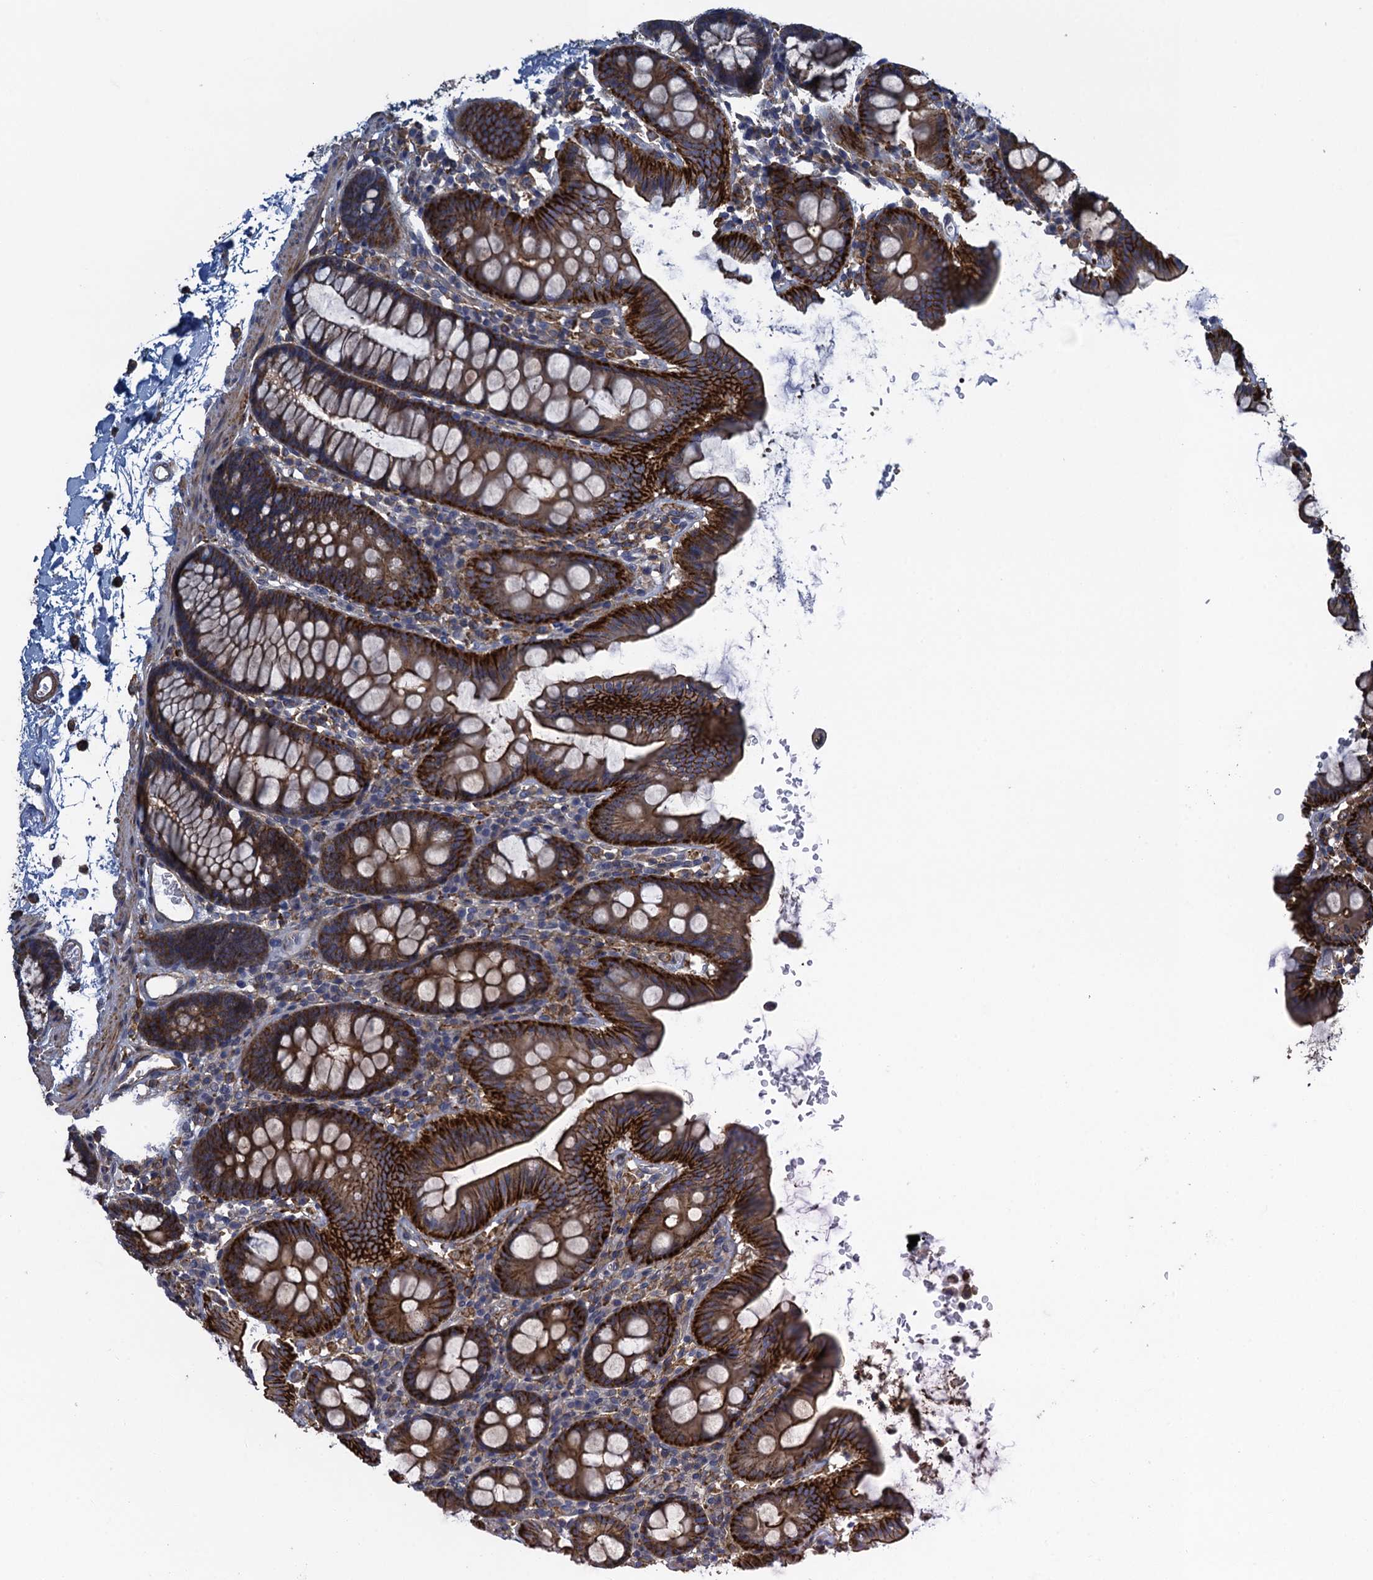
{"staining": {"intensity": "moderate", "quantity": ">75%", "location": "cytoplasmic/membranous"}, "tissue": "colon", "cell_type": "Endothelial cells", "image_type": "normal", "snomed": [{"axis": "morphology", "description": "Normal tissue, NOS"}, {"axis": "topography", "description": "Colon"}], "caption": "A medium amount of moderate cytoplasmic/membranous expression is identified in approximately >75% of endothelial cells in benign colon. Nuclei are stained in blue.", "gene": "PROSER2", "patient": {"sex": "male", "age": 75}}